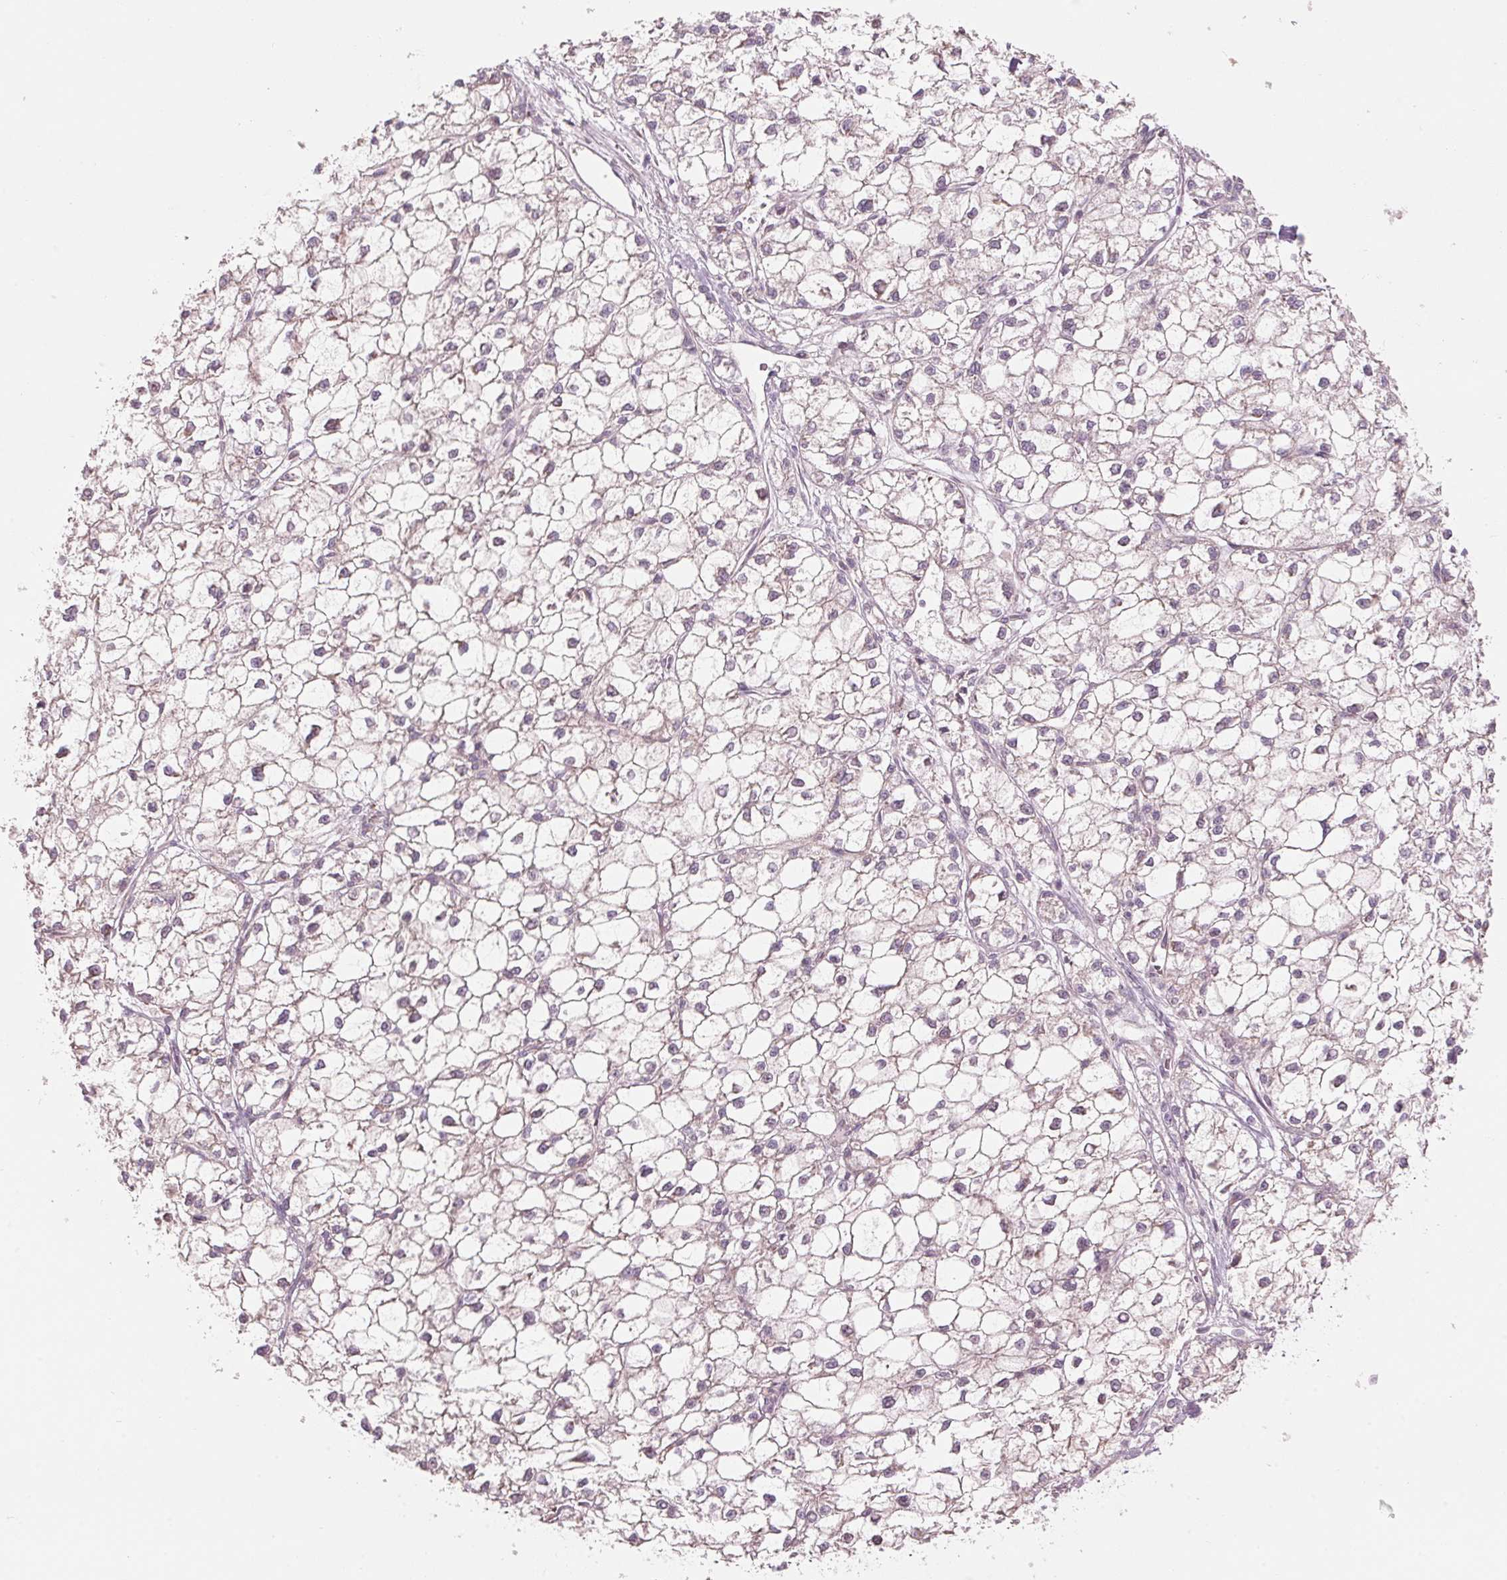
{"staining": {"intensity": "negative", "quantity": "none", "location": "none"}, "tissue": "liver cancer", "cell_type": "Tumor cells", "image_type": "cancer", "snomed": [{"axis": "morphology", "description": "Carcinoma, Hepatocellular, NOS"}, {"axis": "topography", "description": "Liver"}], "caption": "Protein analysis of liver cancer (hepatocellular carcinoma) demonstrates no significant expression in tumor cells.", "gene": "GNMT", "patient": {"sex": "female", "age": 43}}